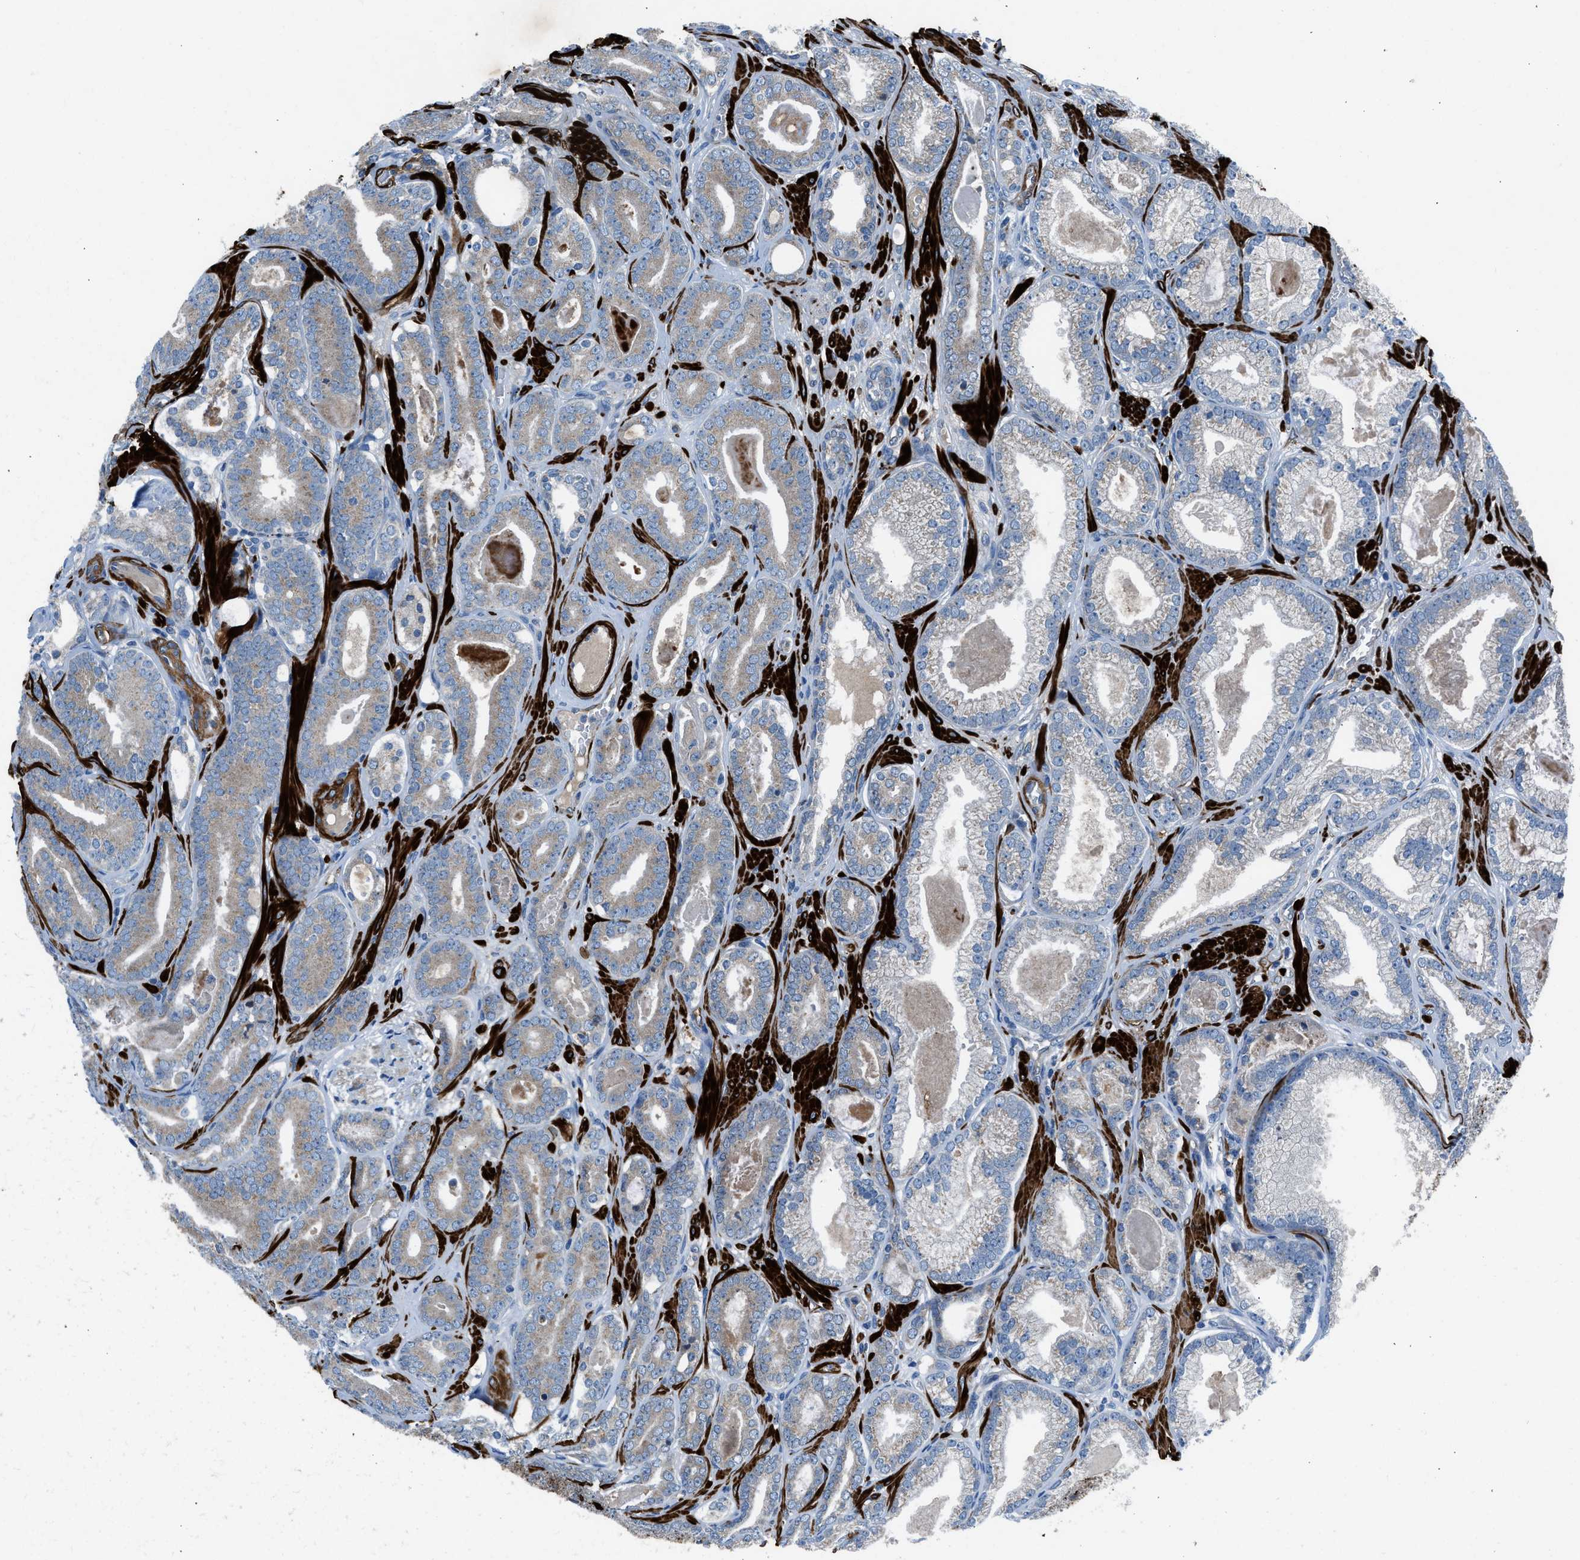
{"staining": {"intensity": "weak", "quantity": "<25%", "location": "cytoplasmic/membranous"}, "tissue": "prostate cancer", "cell_type": "Tumor cells", "image_type": "cancer", "snomed": [{"axis": "morphology", "description": "Adenocarcinoma, High grade"}, {"axis": "topography", "description": "Prostate"}], "caption": "Histopathology image shows no protein expression in tumor cells of prostate high-grade adenocarcinoma tissue.", "gene": "LMBR1", "patient": {"sex": "male", "age": 60}}